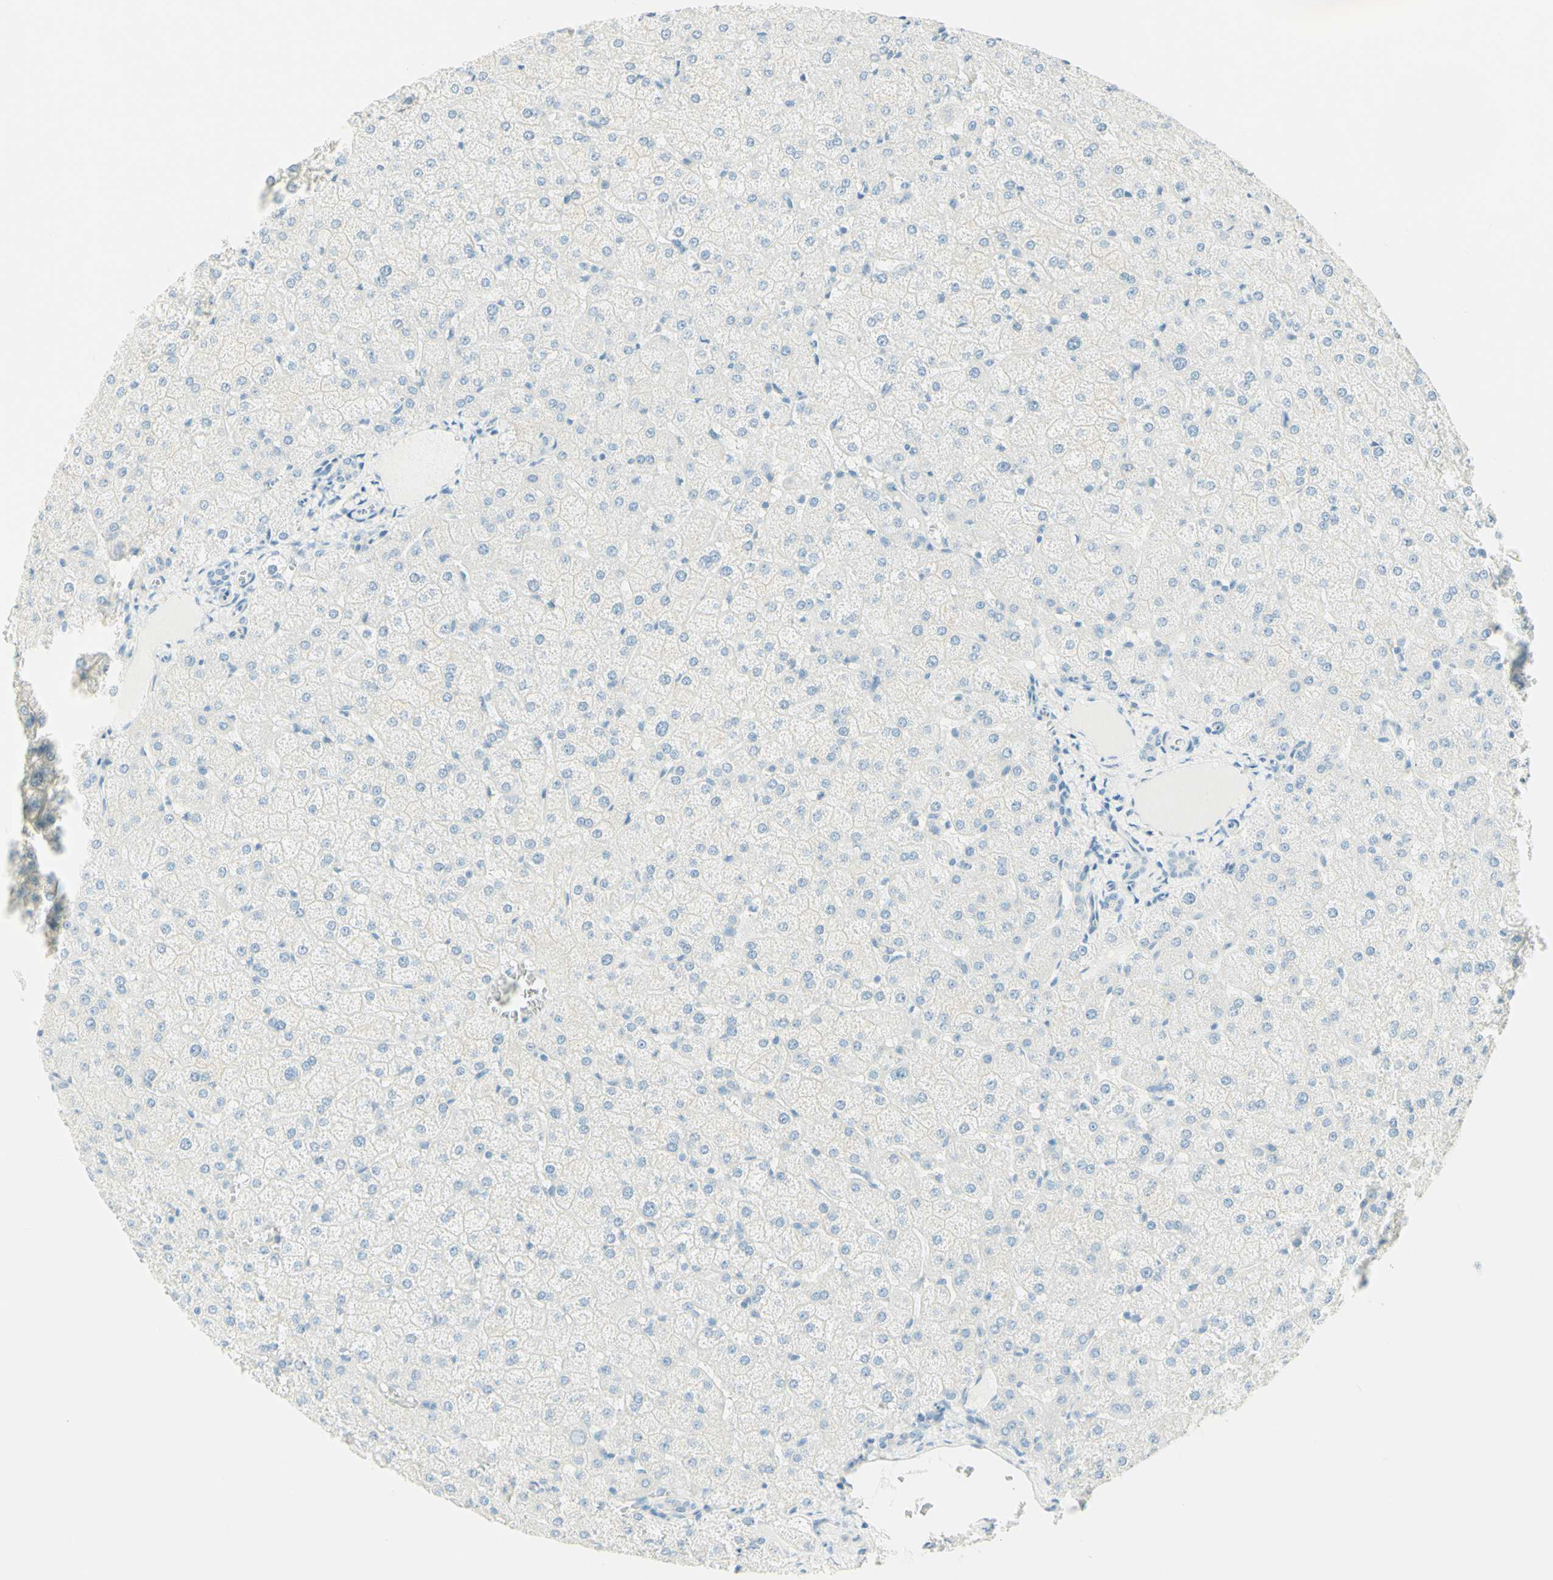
{"staining": {"intensity": "negative", "quantity": "none", "location": "none"}, "tissue": "liver", "cell_type": "Cholangiocytes", "image_type": "normal", "snomed": [{"axis": "morphology", "description": "Normal tissue, NOS"}, {"axis": "topography", "description": "Liver"}], "caption": "Immunohistochemistry of benign human liver exhibits no expression in cholangiocytes. (Immunohistochemistry (ihc), brightfield microscopy, high magnification).", "gene": "TMEM132D", "patient": {"sex": "female", "age": 32}}